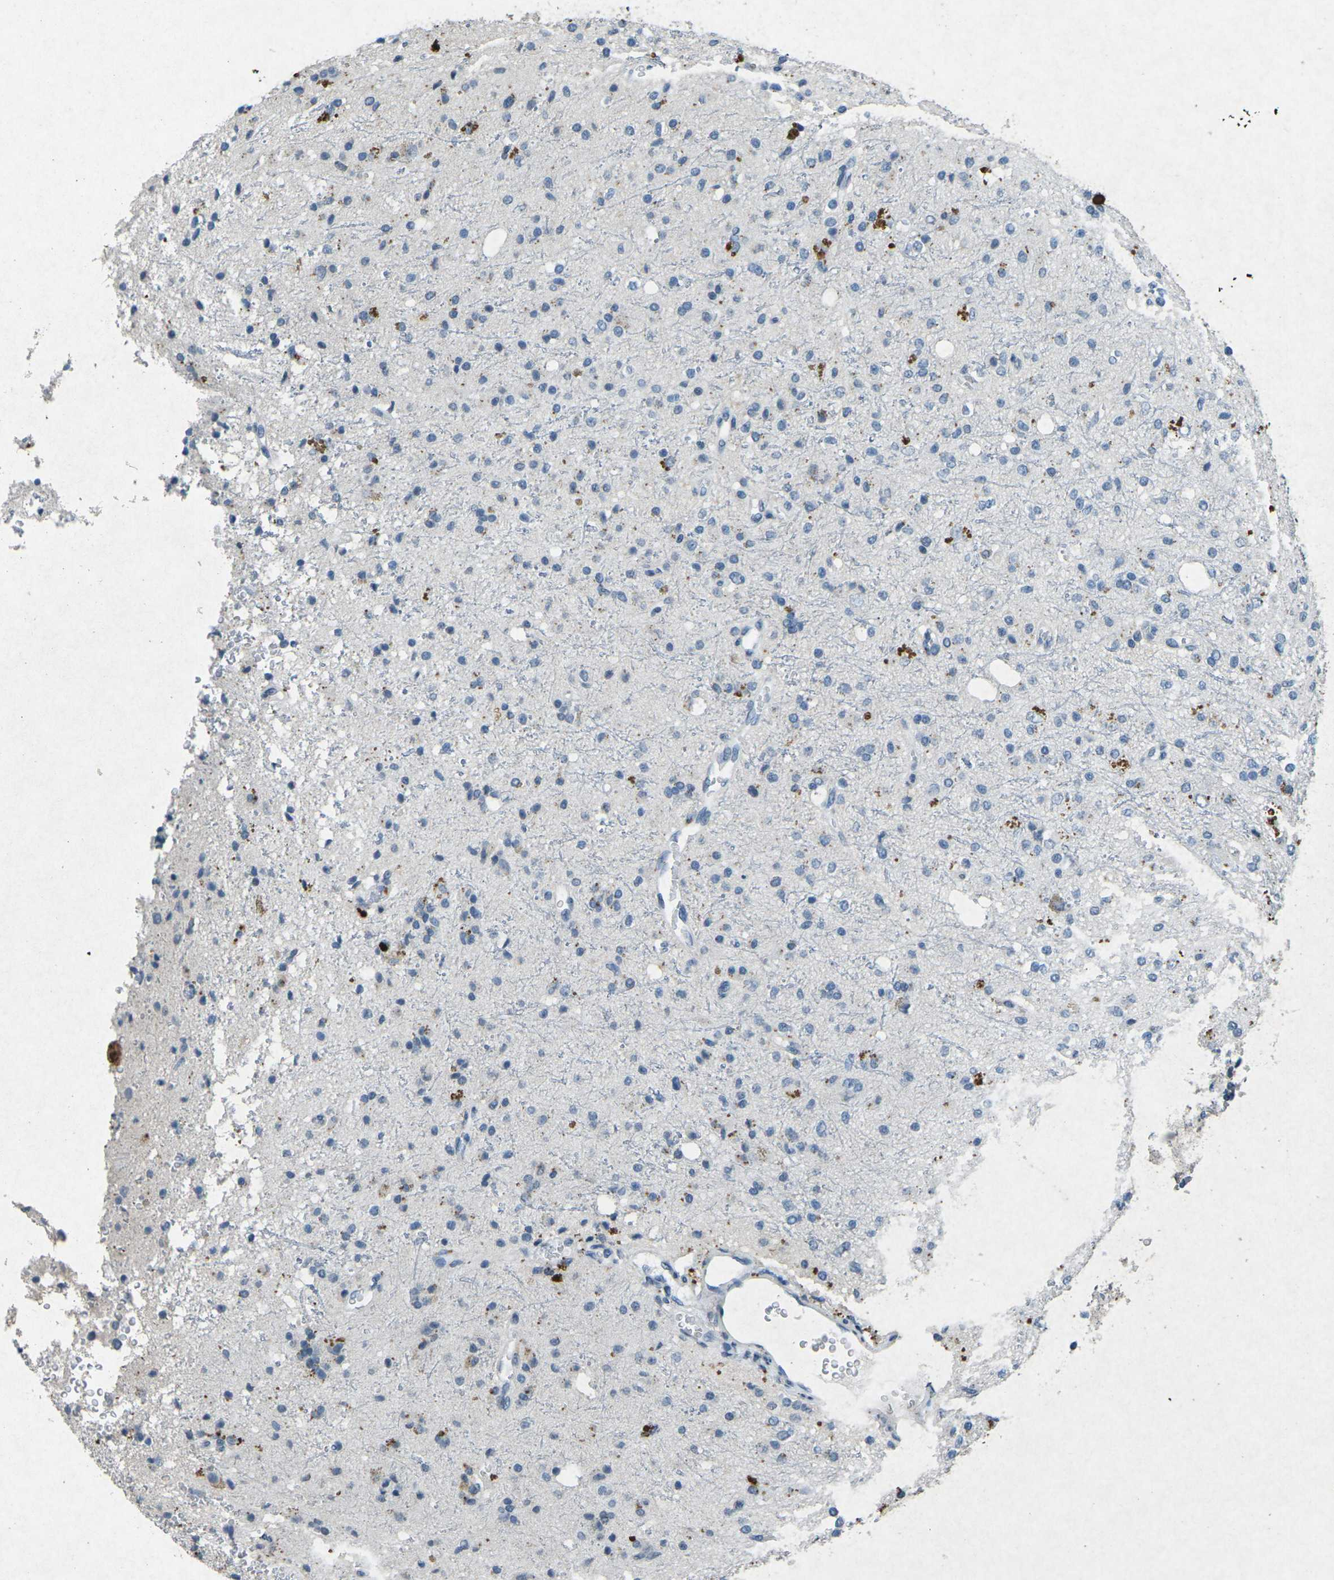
{"staining": {"intensity": "negative", "quantity": "none", "location": "none"}, "tissue": "glioma", "cell_type": "Tumor cells", "image_type": "cancer", "snomed": [{"axis": "morphology", "description": "Glioma, malignant, High grade"}, {"axis": "topography", "description": "Brain"}], "caption": "Immunohistochemical staining of human malignant high-grade glioma shows no significant positivity in tumor cells.", "gene": "A1BG", "patient": {"sex": "male", "age": 47}}